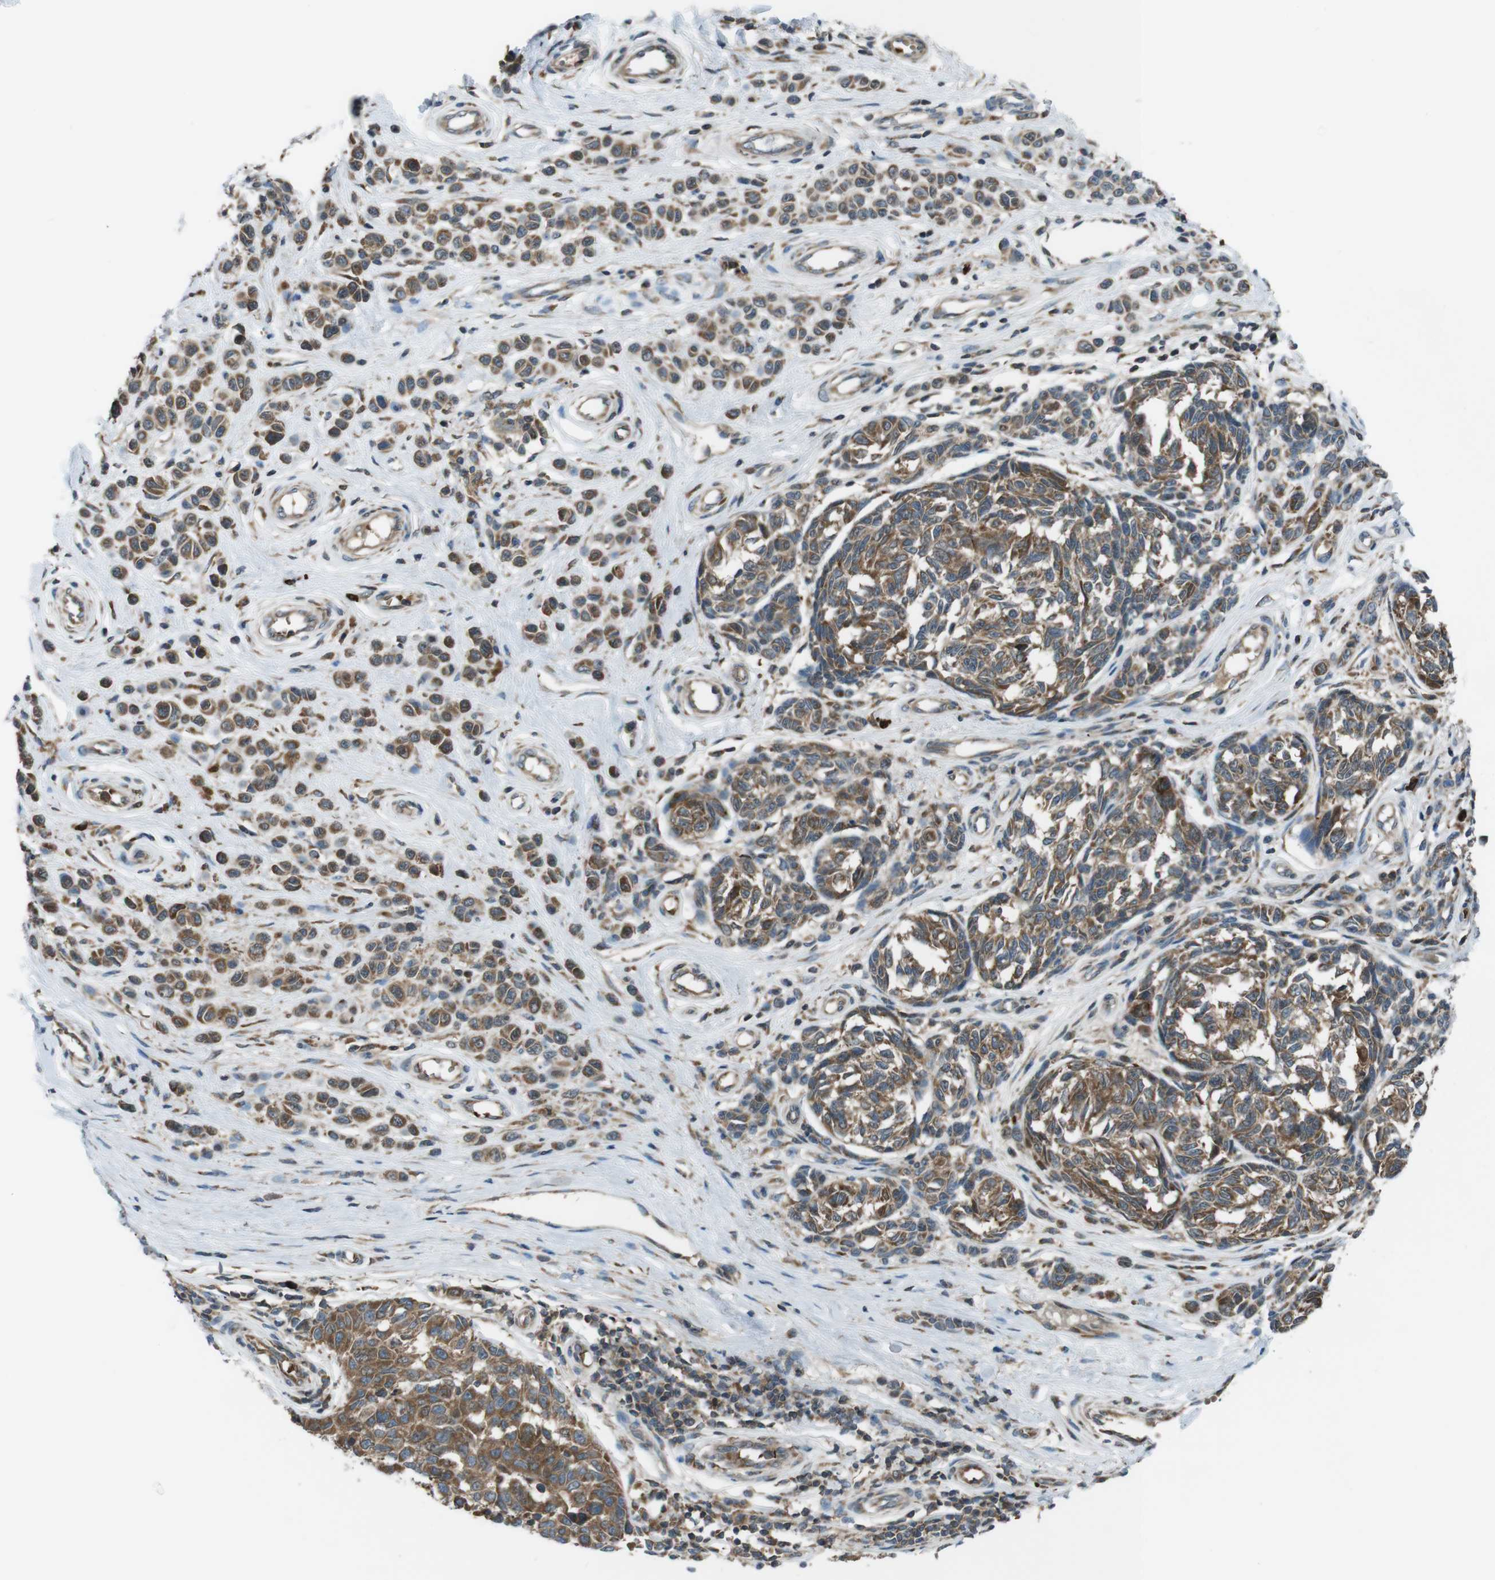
{"staining": {"intensity": "moderate", "quantity": ">75%", "location": "cytoplasmic/membranous"}, "tissue": "melanoma", "cell_type": "Tumor cells", "image_type": "cancer", "snomed": [{"axis": "morphology", "description": "Malignant melanoma, NOS"}, {"axis": "topography", "description": "Skin"}], "caption": "Immunohistochemistry (IHC) micrograph of human melanoma stained for a protein (brown), which exhibits medium levels of moderate cytoplasmic/membranous staining in about >75% of tumor cells.", "gene": "SSR3", "patient": {"sex": "female", "age": 64}}